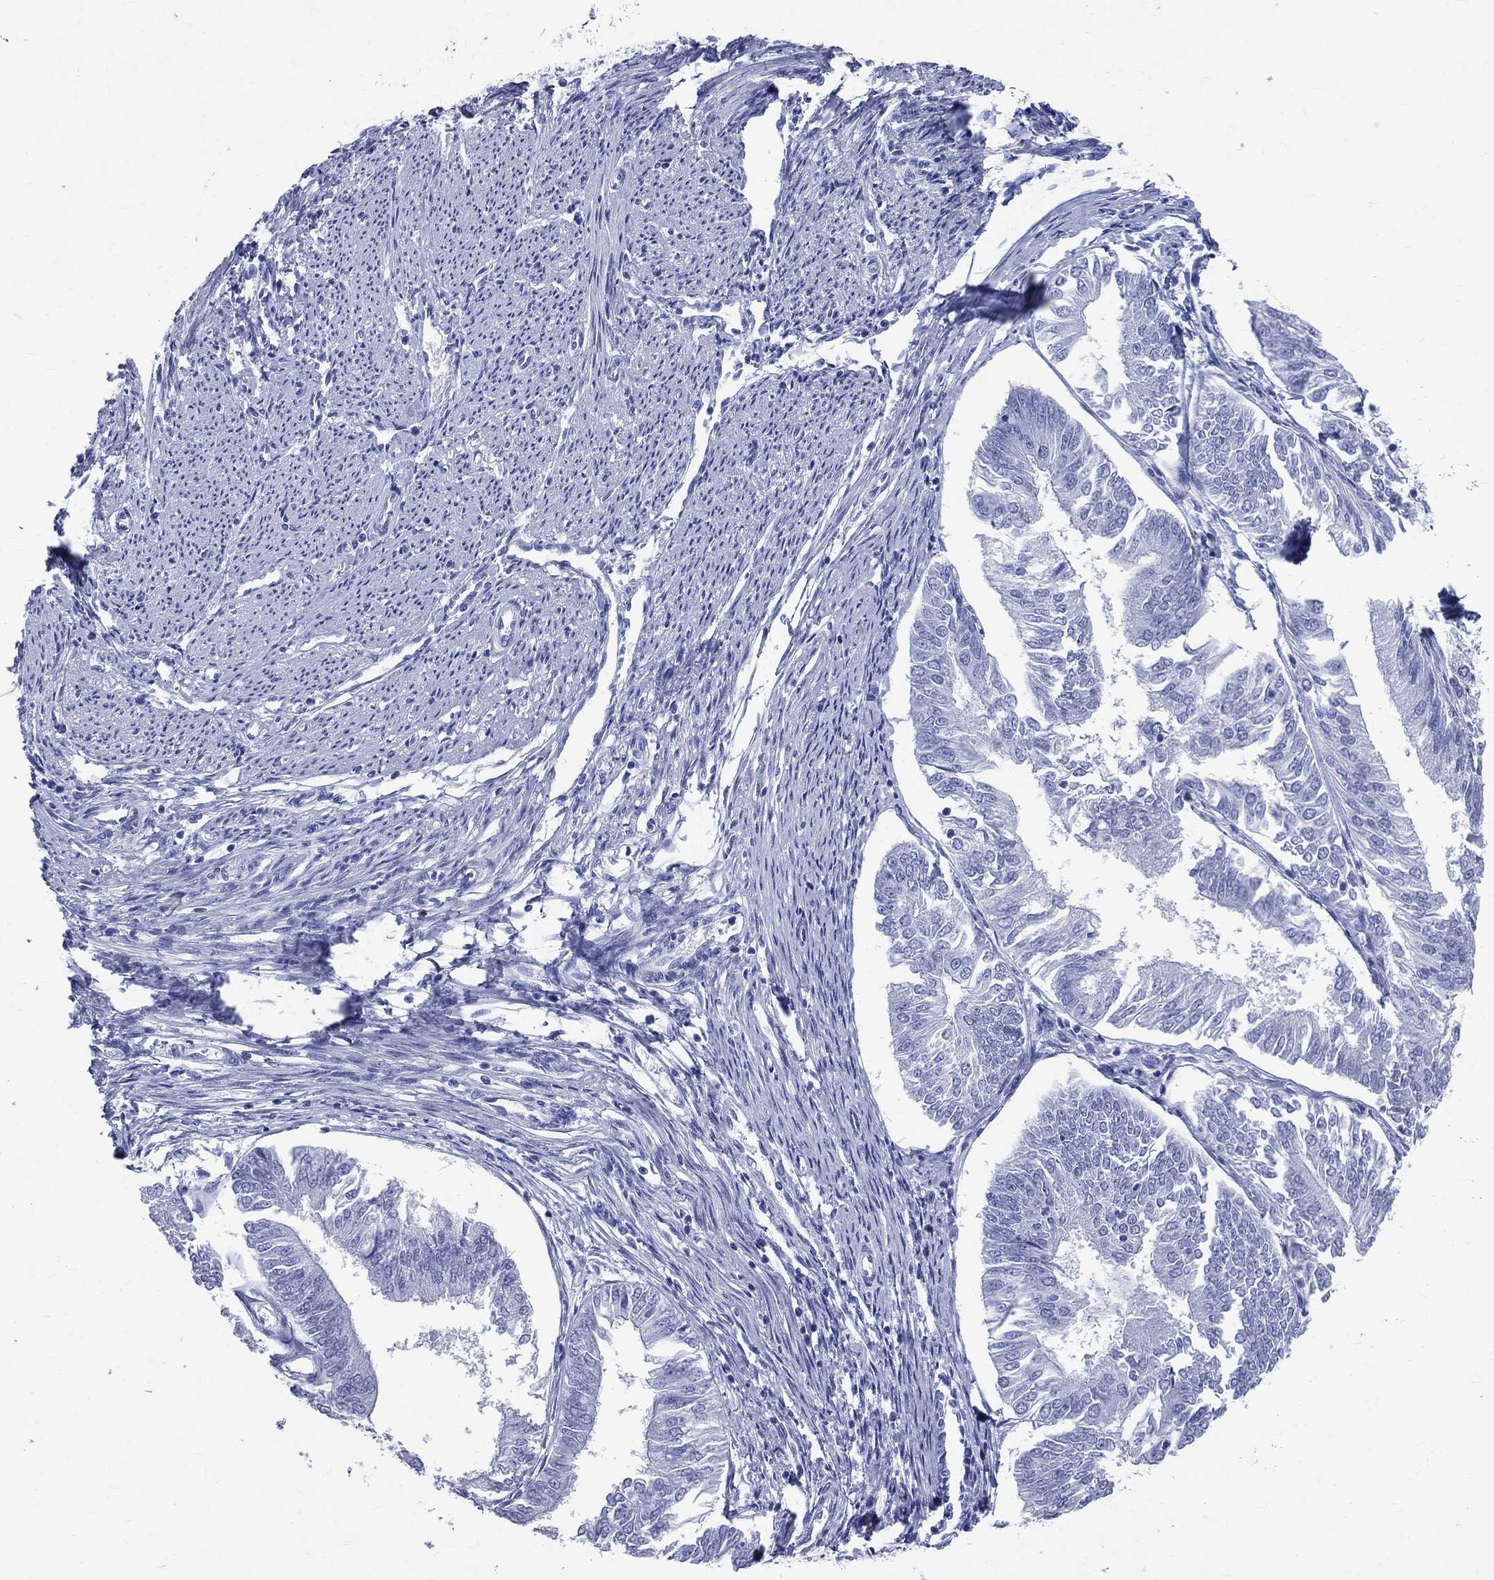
{"staining": {"intensity": "negative", "quantity": "none", "location": "none"}, "tissue": "endometrial cancer", "cell_type": "Tumor cells", "image_type": "cancer", "snomed": [{"axis": "morphology", "description": "Adenocarcinoma, NOS"}, {"axis": "topography", "description": "Endometrium"}], "caption": "The photomicrograph demonstrates no significant staining in tumor cells of adenocarcinoma (endometrial).", "gene": "SYP", "patient": {"sex": "female", "age": 58}}